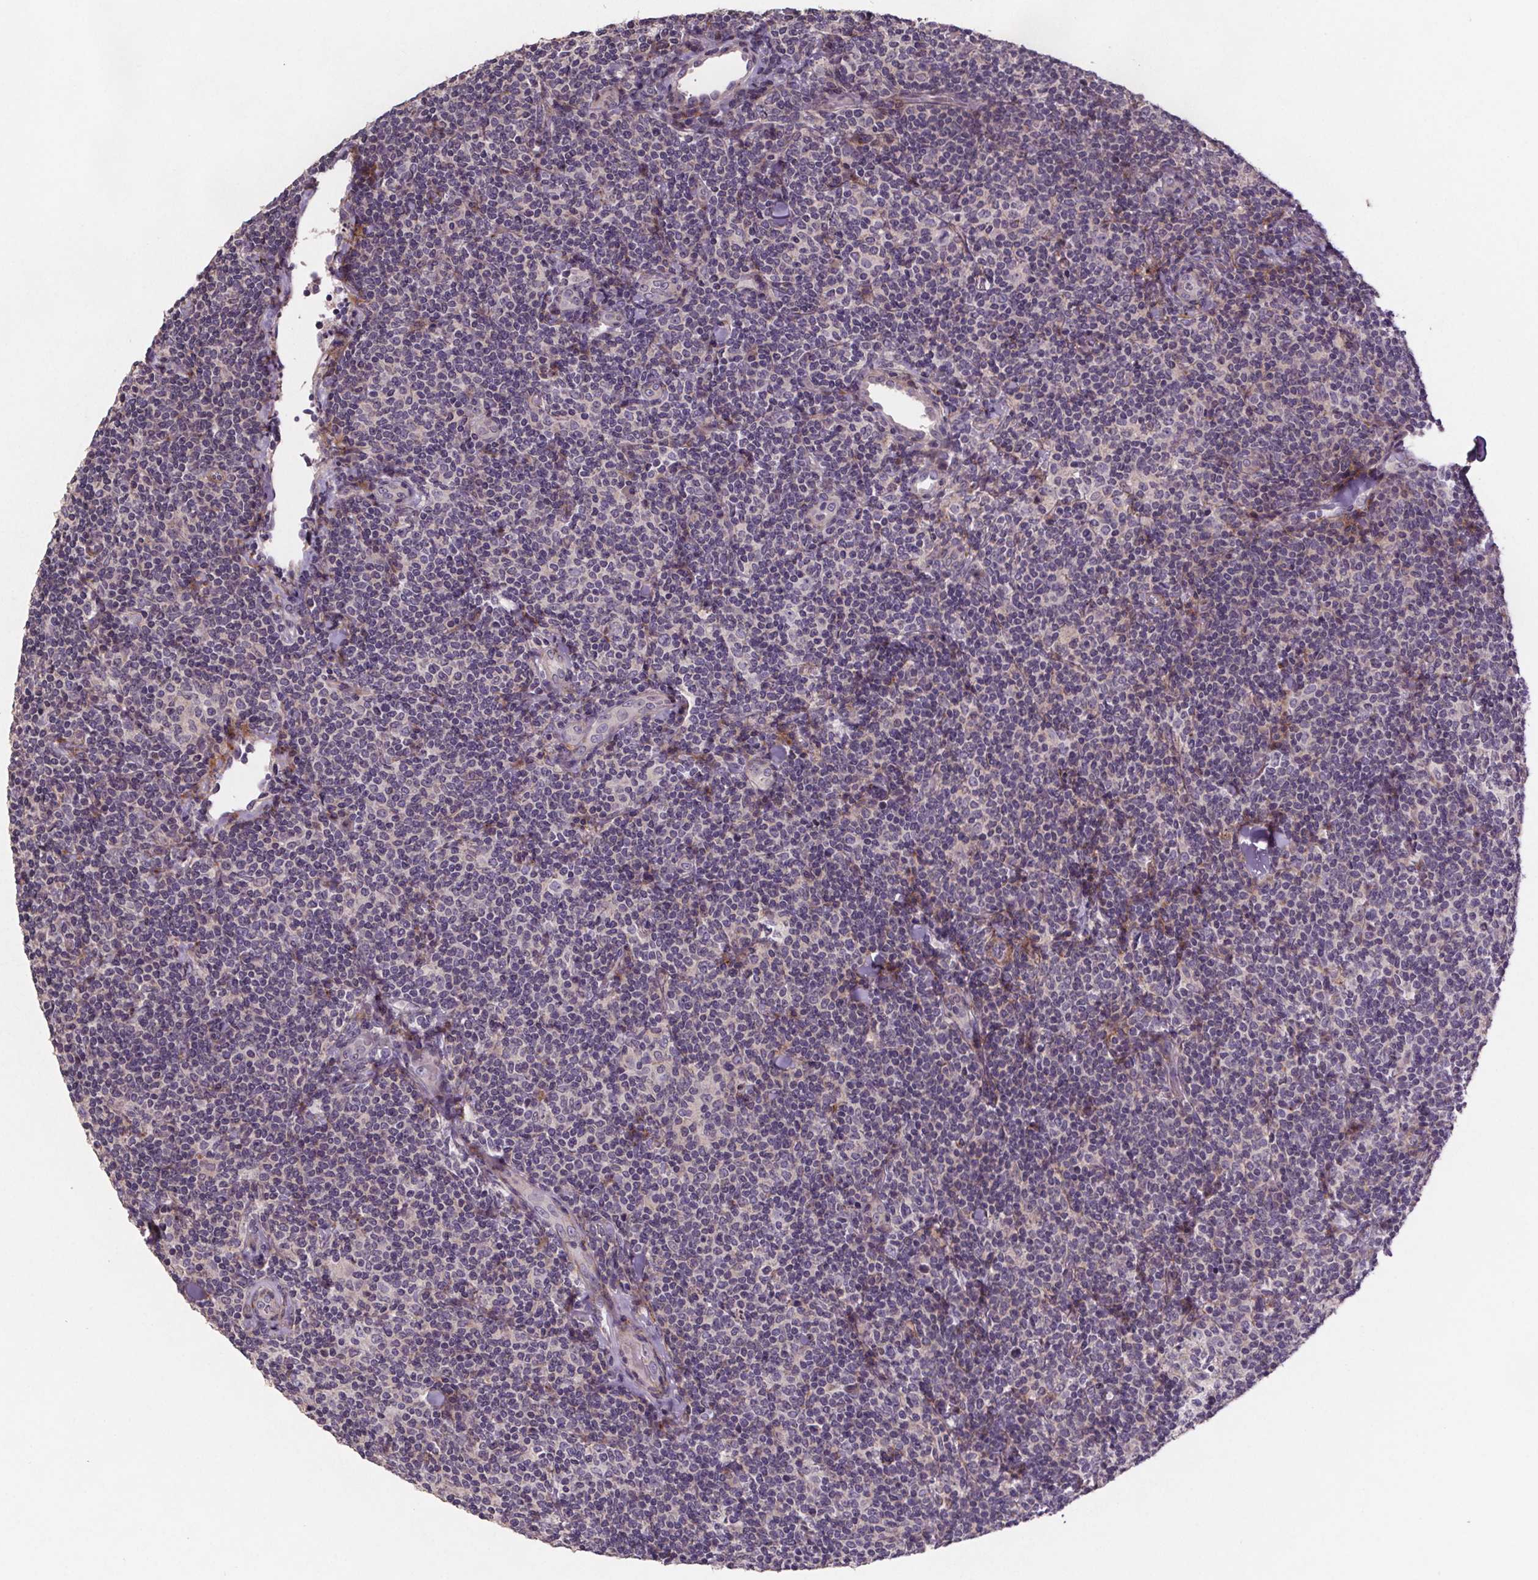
{"staining": {"intensity": "negative", "quantity": "none", "location": "none"}, "tissue": "lymphoma", "cell_type": "Tumor cells", "image_type": "cancer", "snomed": [{"axis": "morphology", "description": "Malignant lymphoma, non-Hodgkin's type, Low grade"}, {"axis": "topography", "description": "Lymph node"}], "caption": "This is an immunohistochemistry (IHC) micrograph of human malignant lymphoma, non-Hodgkin's type (low-grade). There is no positivity in tumor cells.", "gene": "CLN3", "patient": {"sex": "female", "age": 56}}